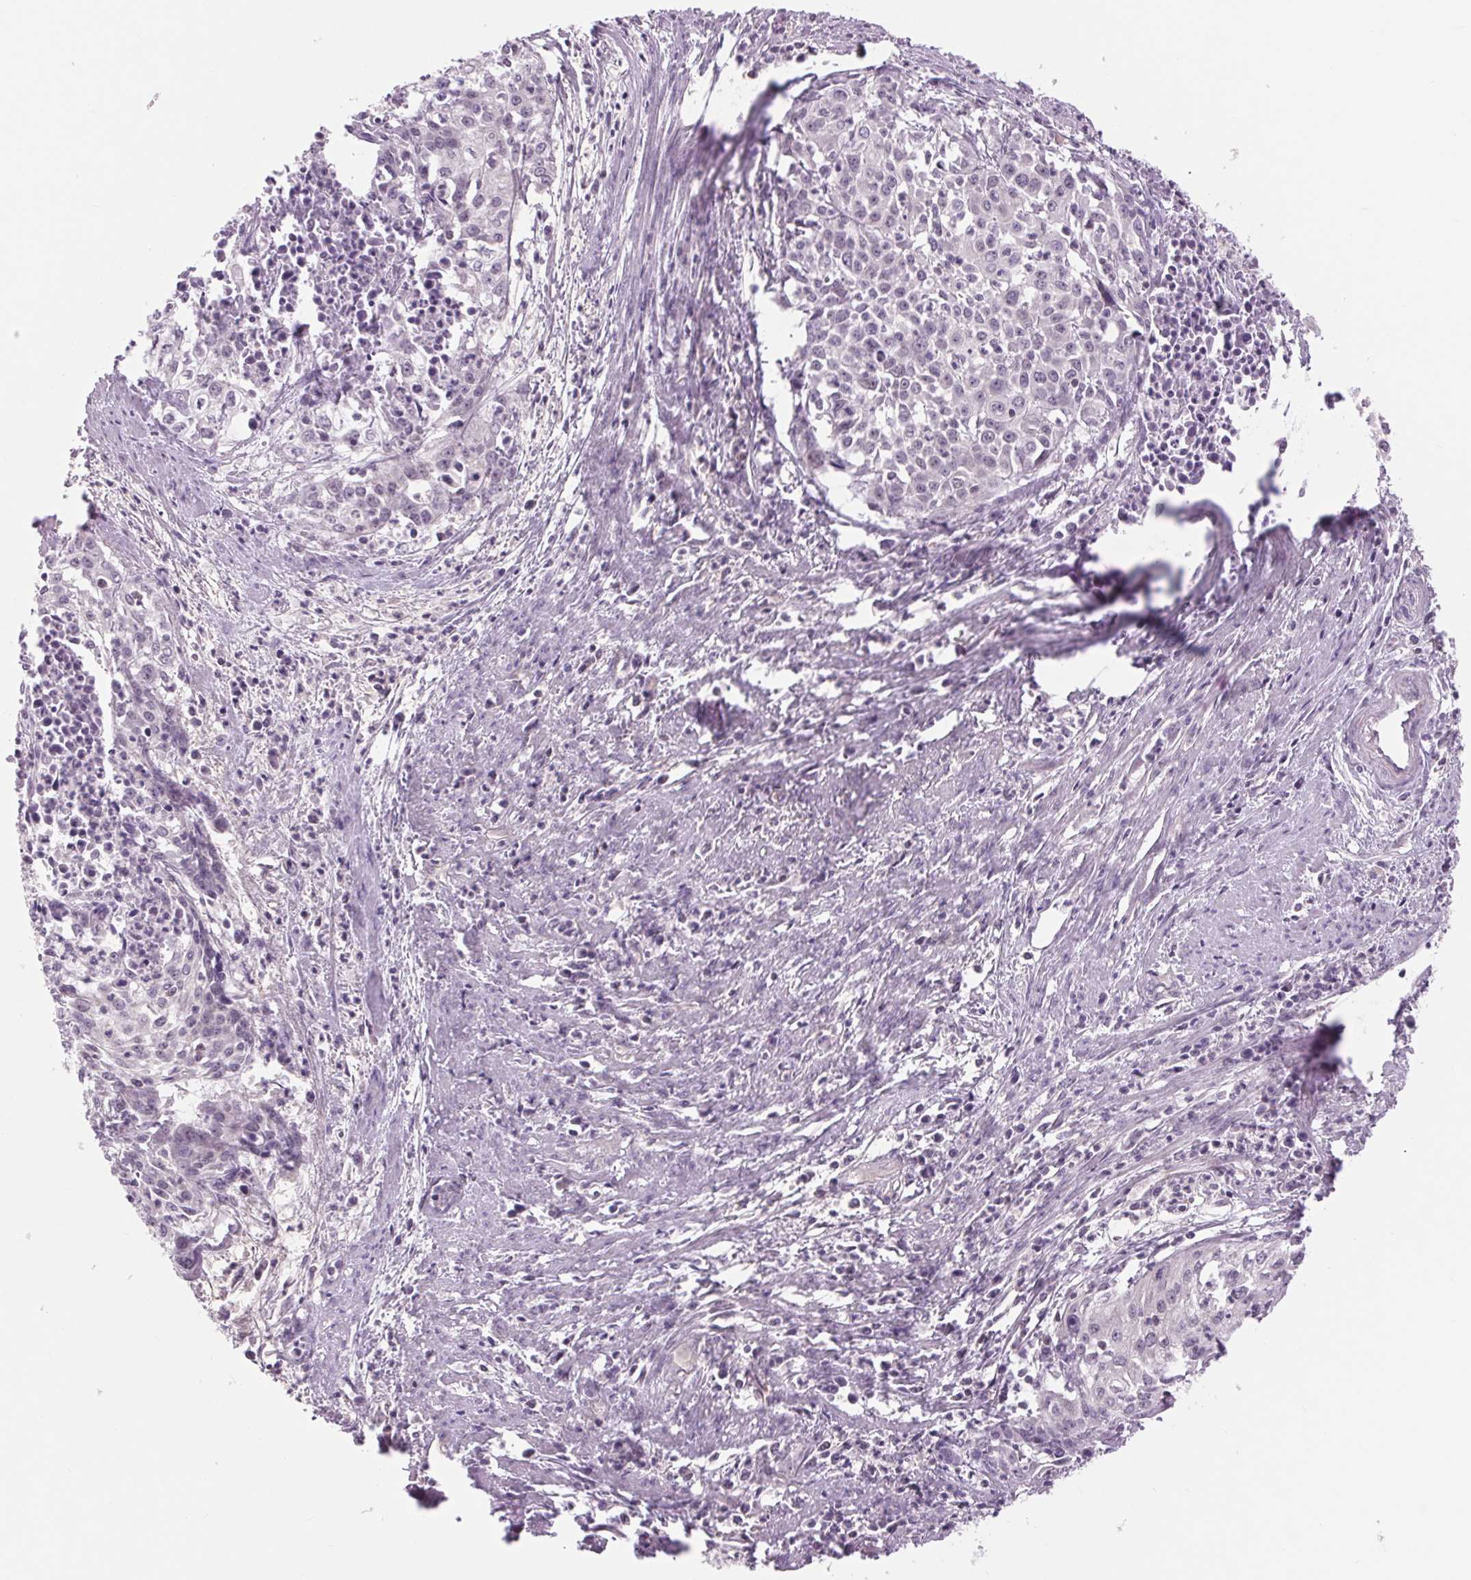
{"staining": {"intensity": "negative", "quantity": "none", "location": "none"}, "tissue": "cervical cancer", "cell_type": "Tumor cells", "image_type": "cancer", "snomed": [{"axis": "morphology", "description": "Squamous cell carcinoma, NOS"}, {"axis": "topography", "description": "Cervix"}], "caption": "A histopathology image of human cervical cancer is negative for staining in tumor cells.", "gene": "SH3RF2", "patient": {"sex": "female", "age": 39}}